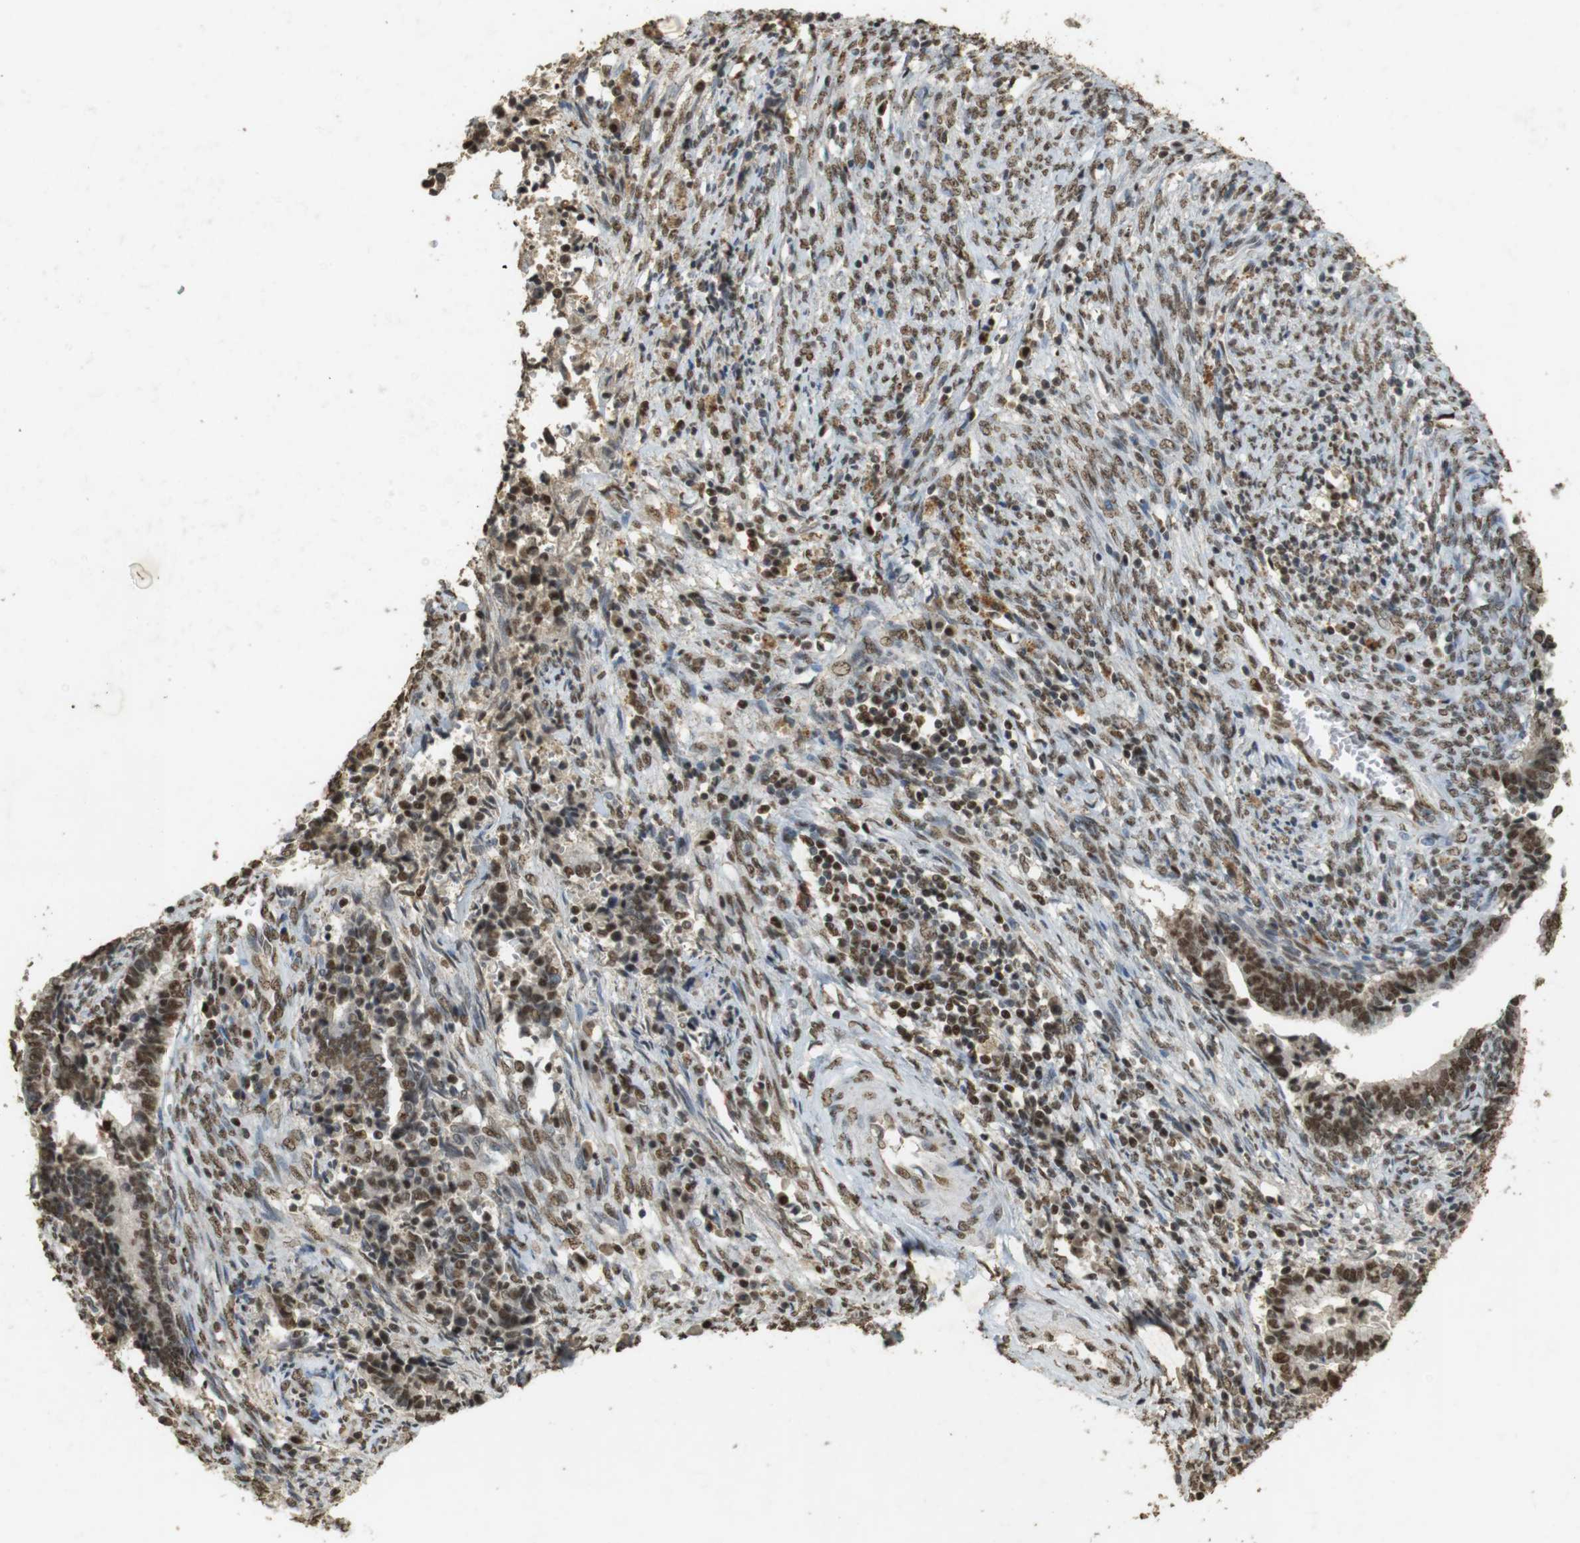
{"staining": {"intensity": "strong", "quantity": ">75%", "location": "nuclear"}, "tissue": "cervical cancer", "cell_type": "Tumor cells", "image_type": "cancer", "snomed": [{"axis": "morphology", "description": "Adenocarcinoma, NOS"}, {"axis": "topography", "description": "Cervix"}], "caption": "Immunohistochemistry image of neoplastic tissue: human cervical cancer (adenocarcinoma) stained using immunohistochemistry (IHC) demonstrates high levels of strong protein expression localized specifically in the nuclear of tumor cells, appearing as a nuclear brown color.", "gene": "GATA4", "patient": {"sex": "female", "age": 44}}